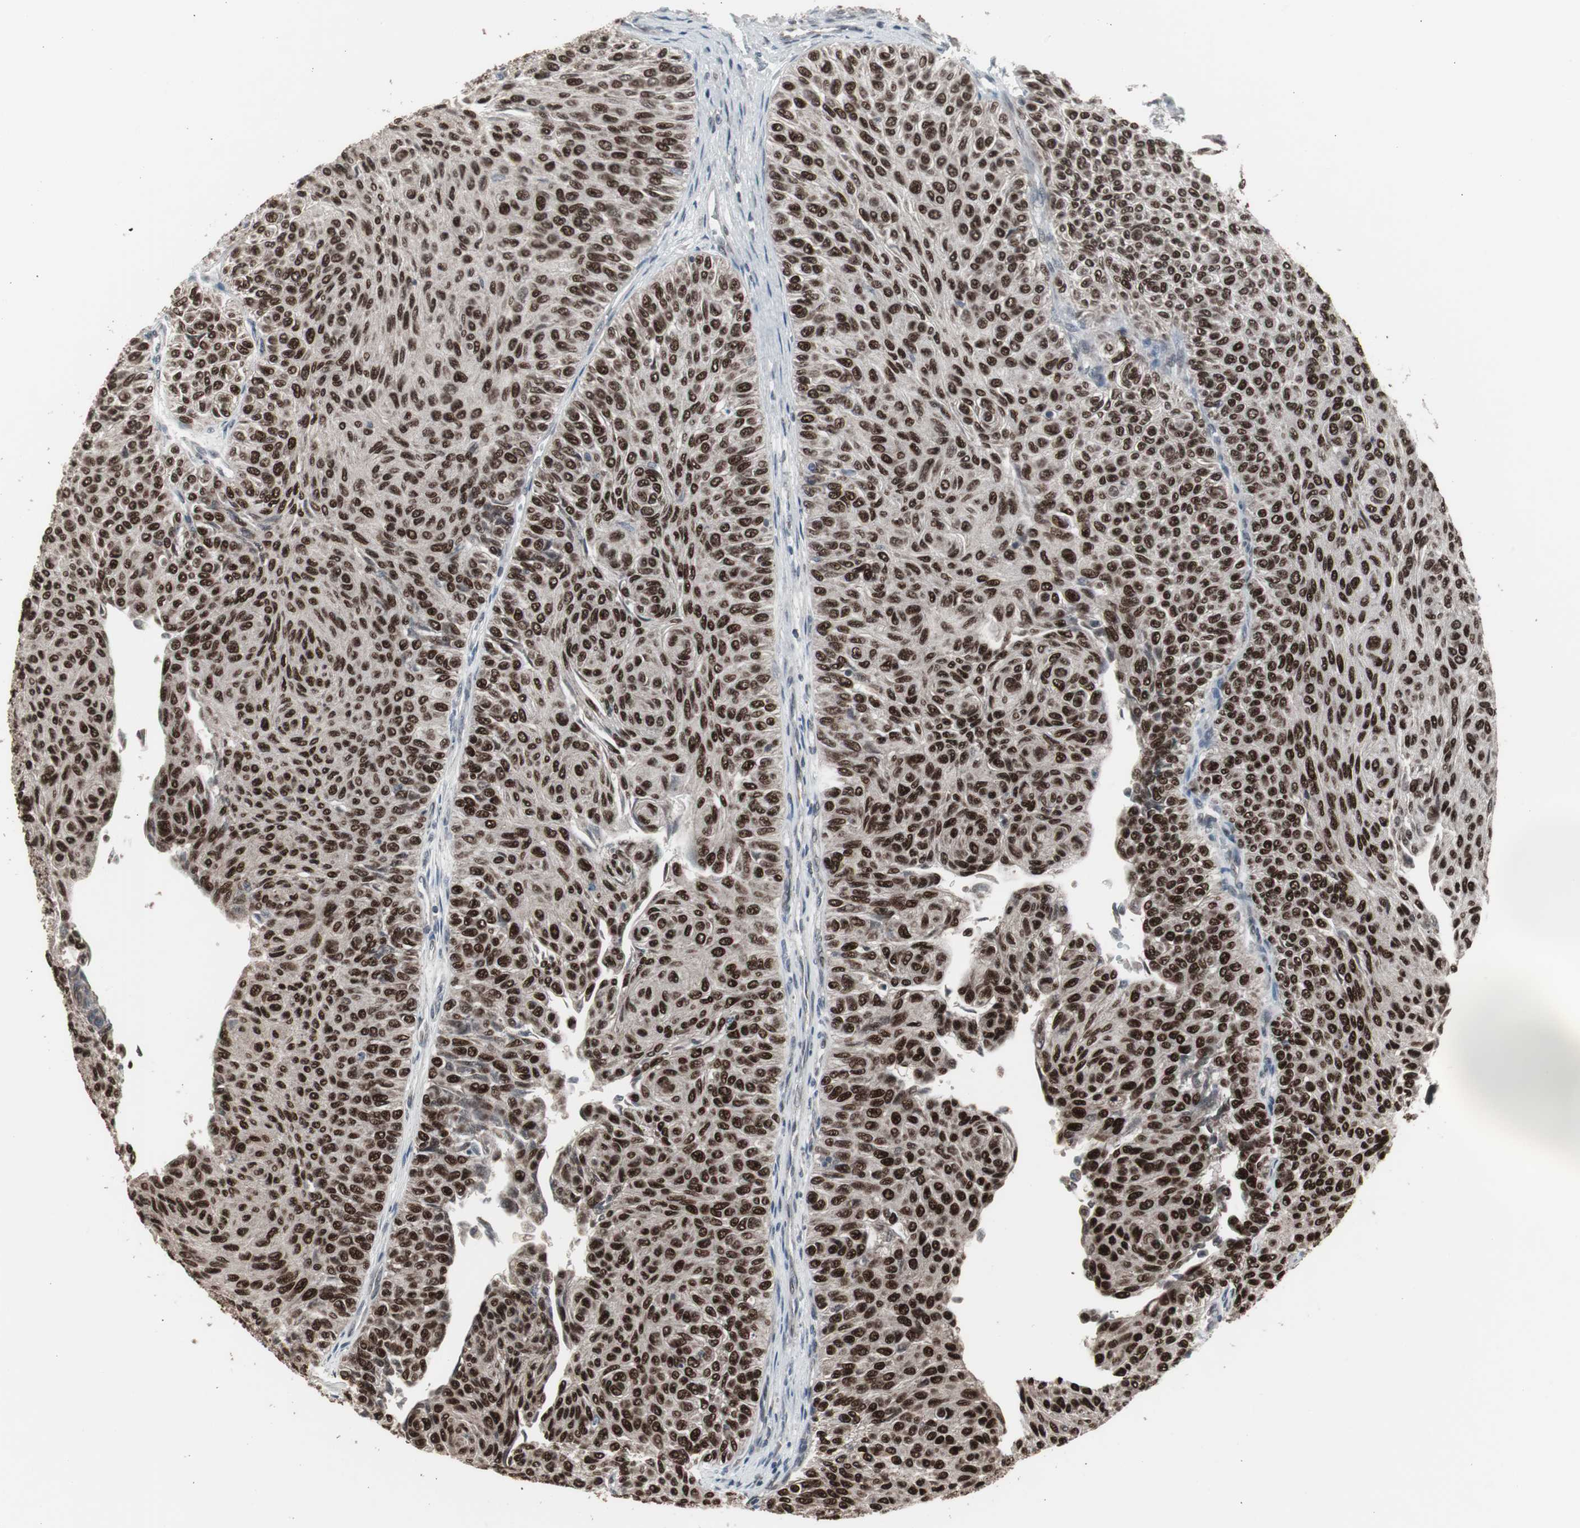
{"staining": {"intensity": "strong", "quantity": ">75%", "location": "nuclear"}, "tissue": "urothelial cancer", "cell_type": "Tumor cells", "image_type": "cancer", "snomed": [{"axis": "morphology", "description": "Urothelial carcinoma, Low grade"}, {"axis": "topography", "description": "Urinary bladder"}], "caption": "A brown stain shows strong nuclear staining of a protein in human low-grade urothelial carcinoma tumor cells.", "gene": "RXRA", "patient": {"sex": "male", "age": 78}}